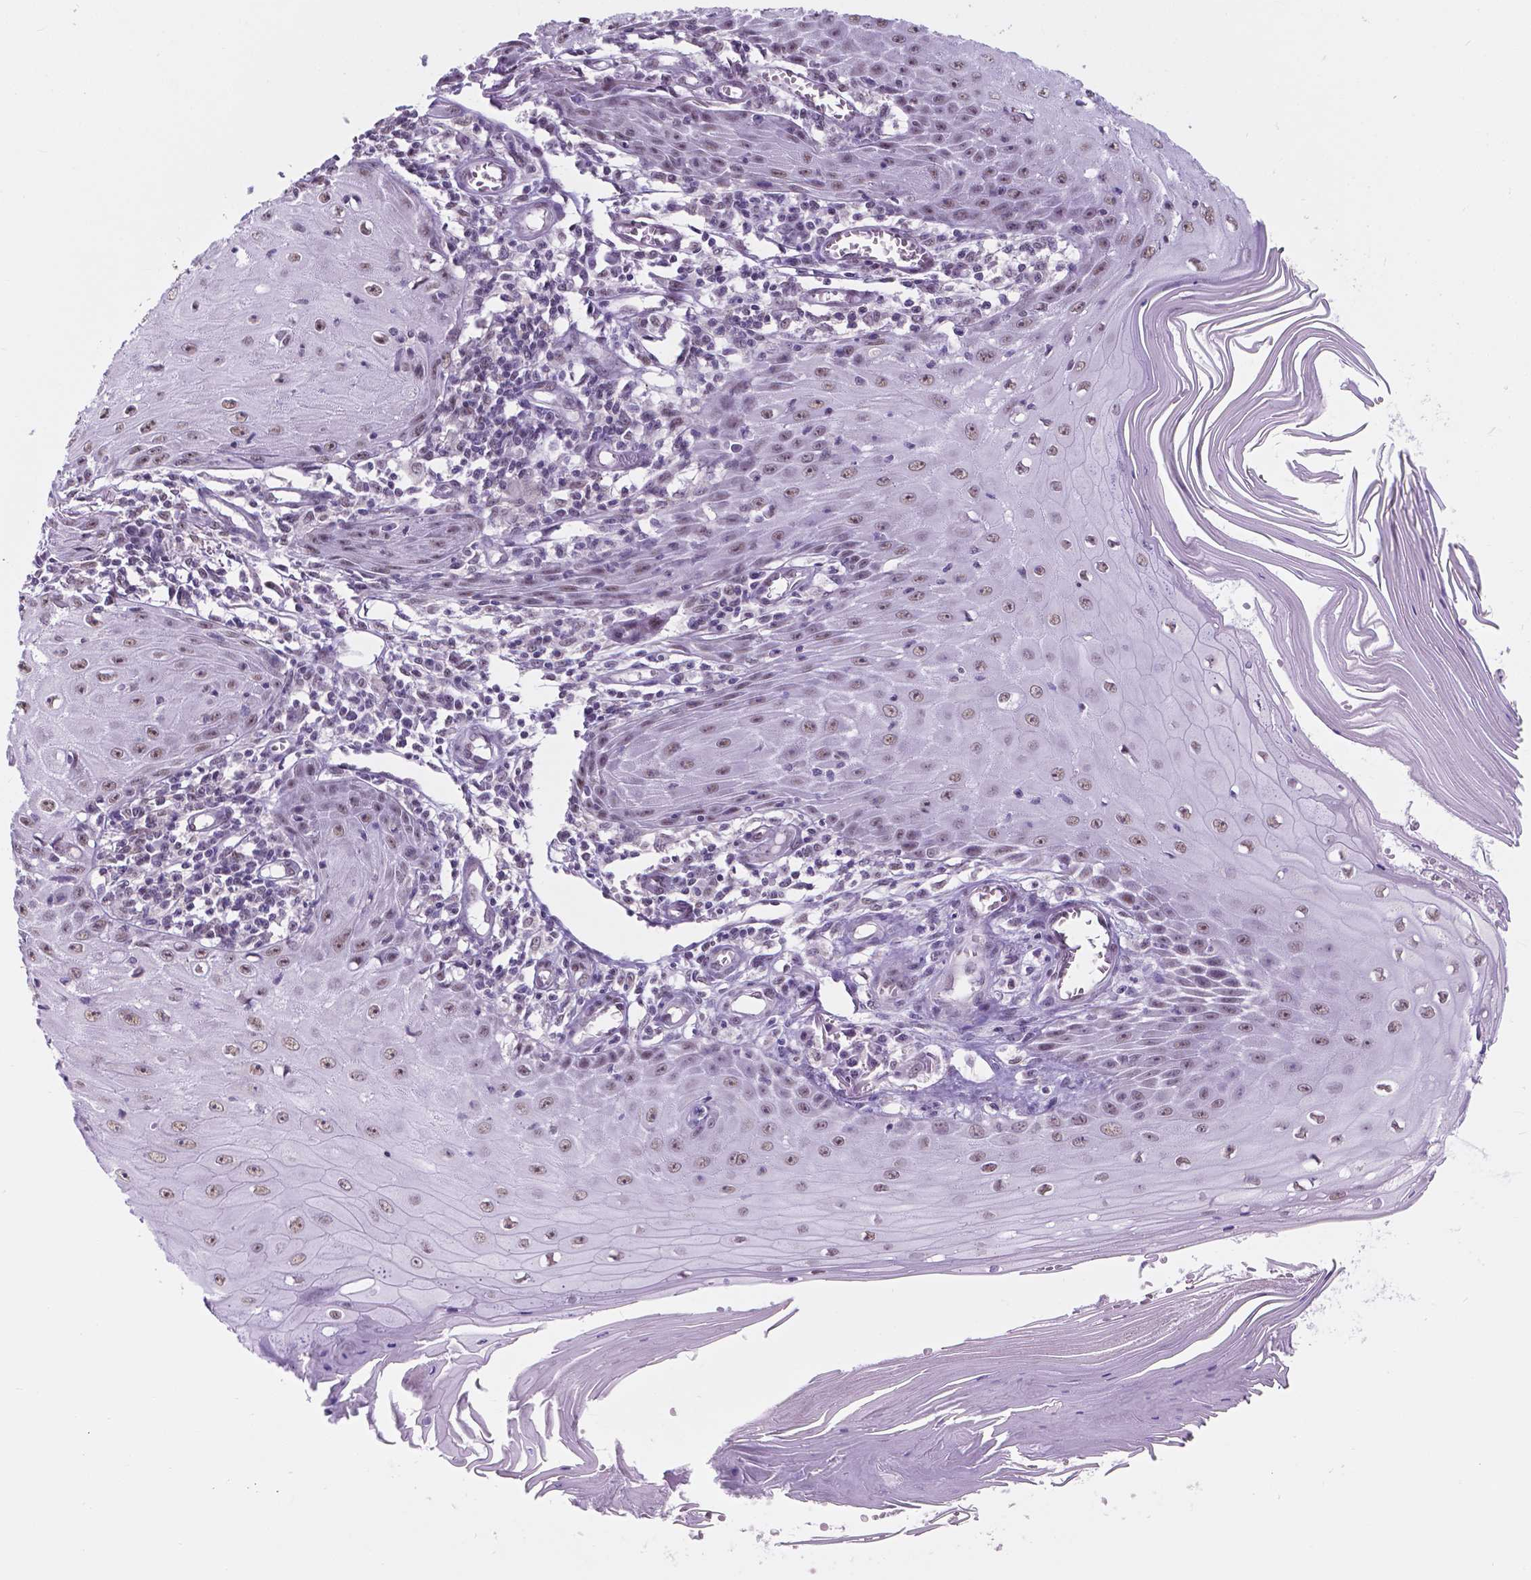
{"staining": {"intensity": "weak", "quantity": "25%-75%", "location": "nuclear"}, "tissue": "skin cancer", "cell_type": "Tumor cells", "image_type": "cancer", "snomed": [{"axis": "morphology", "description": "Squamous cell carcinoma, NOS"}, {"axis": "topography", "description": "Skin"}], "caption": "Tumor cells exhibit weak nuclear staining in approximately 25%-75% of cells in skin cancer.", "gene": "BCAS2", "patient": {"sex": "female", "age": 73}}